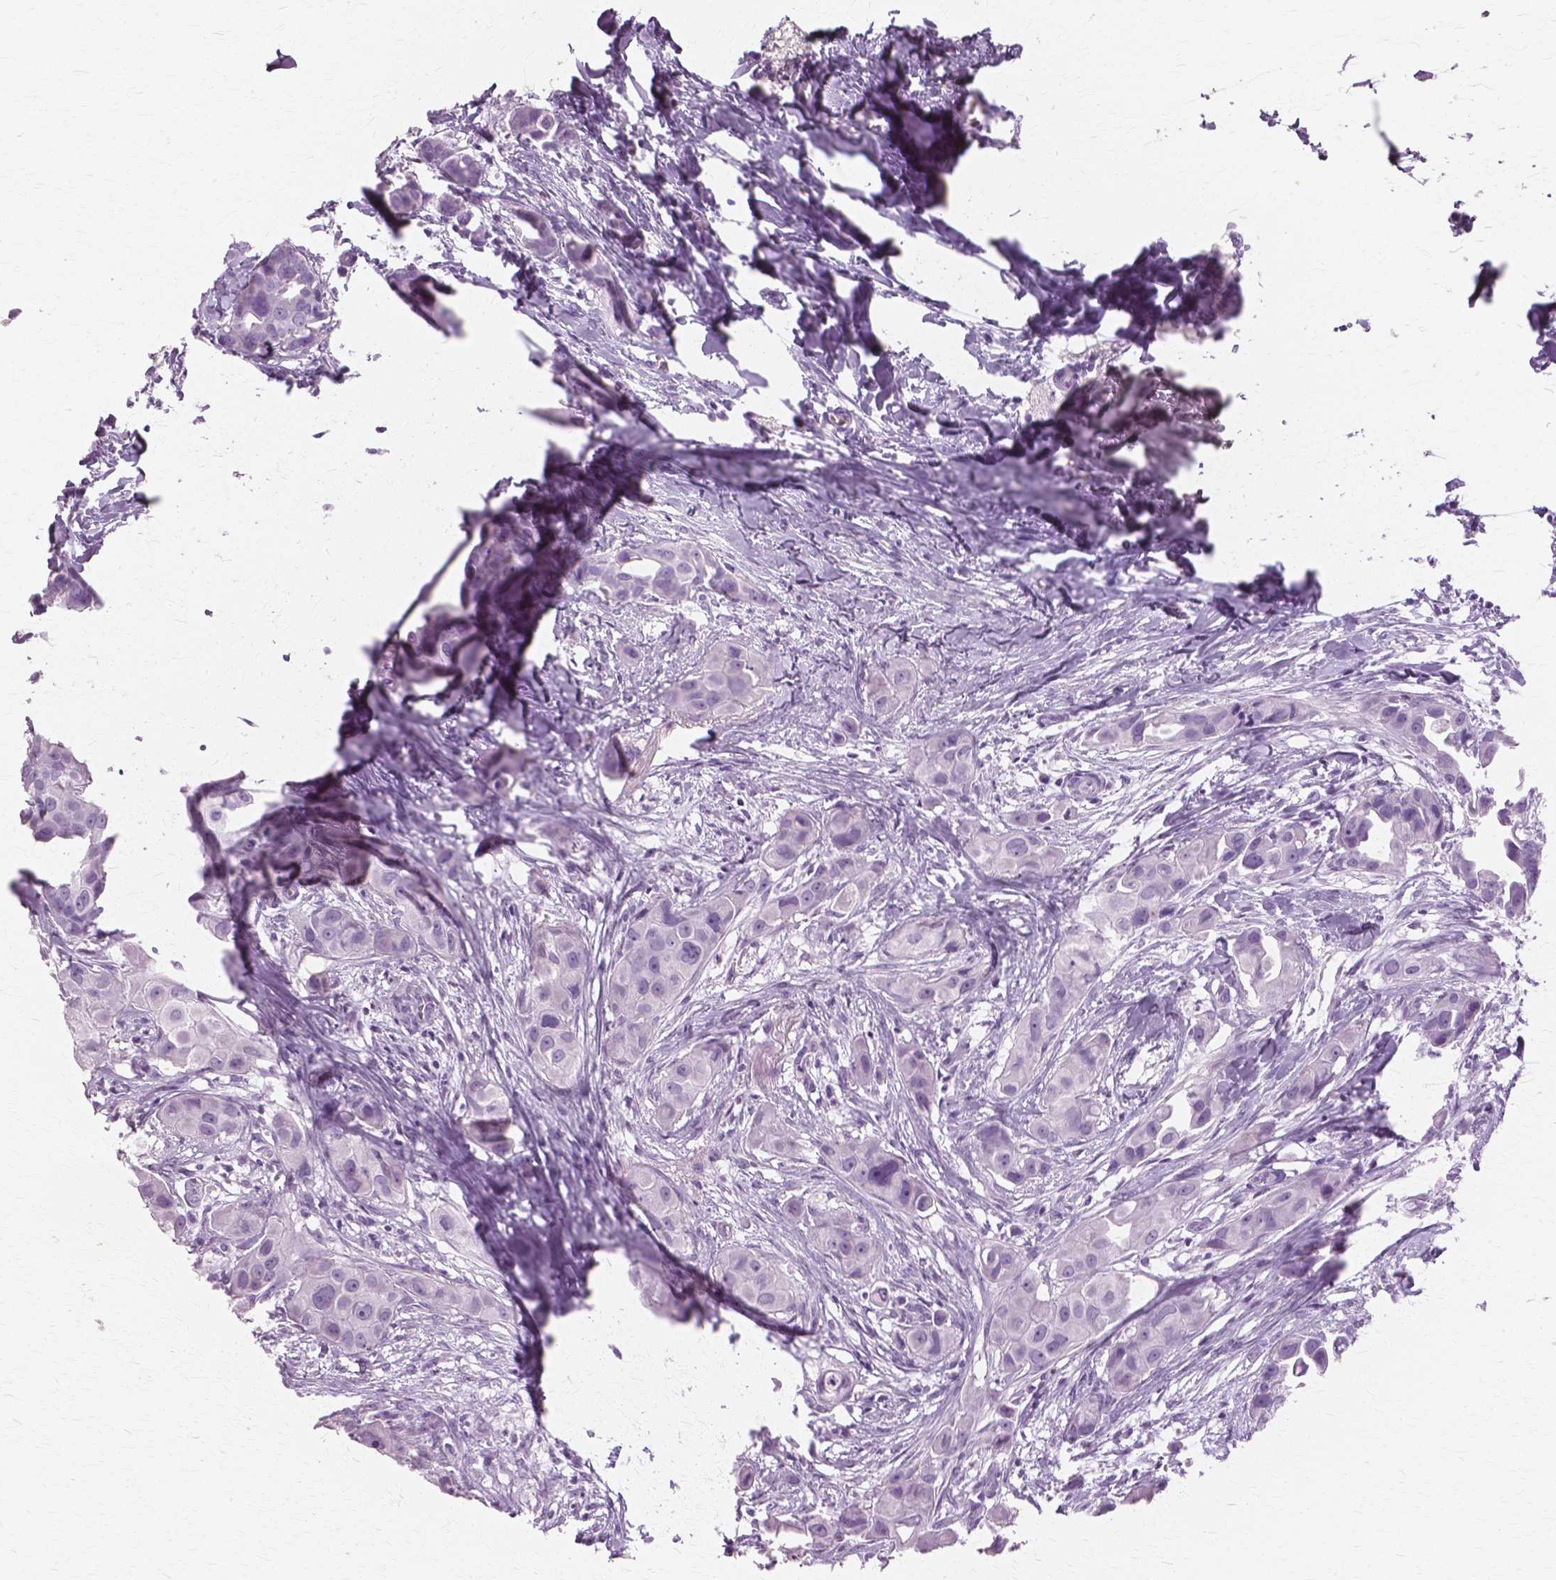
{"staining": {"intensity": "negative", "quantity": "none", "location": "none"}, "tissue": "breast cancer", "cell_type": "Tumor cells", "image_type": "cancer", "snomed": [{"axis": "morphology", "description": "Duct carcinoma"}, {"axis": "topography", "description": "Breast"}], "caption": "This is a image of IHC staining of invasive ductal carcinoma (breast), which shows no staining in tumor cells.", "gene": "SFTPD", "patient": {"sex": "female", "age": 38}}